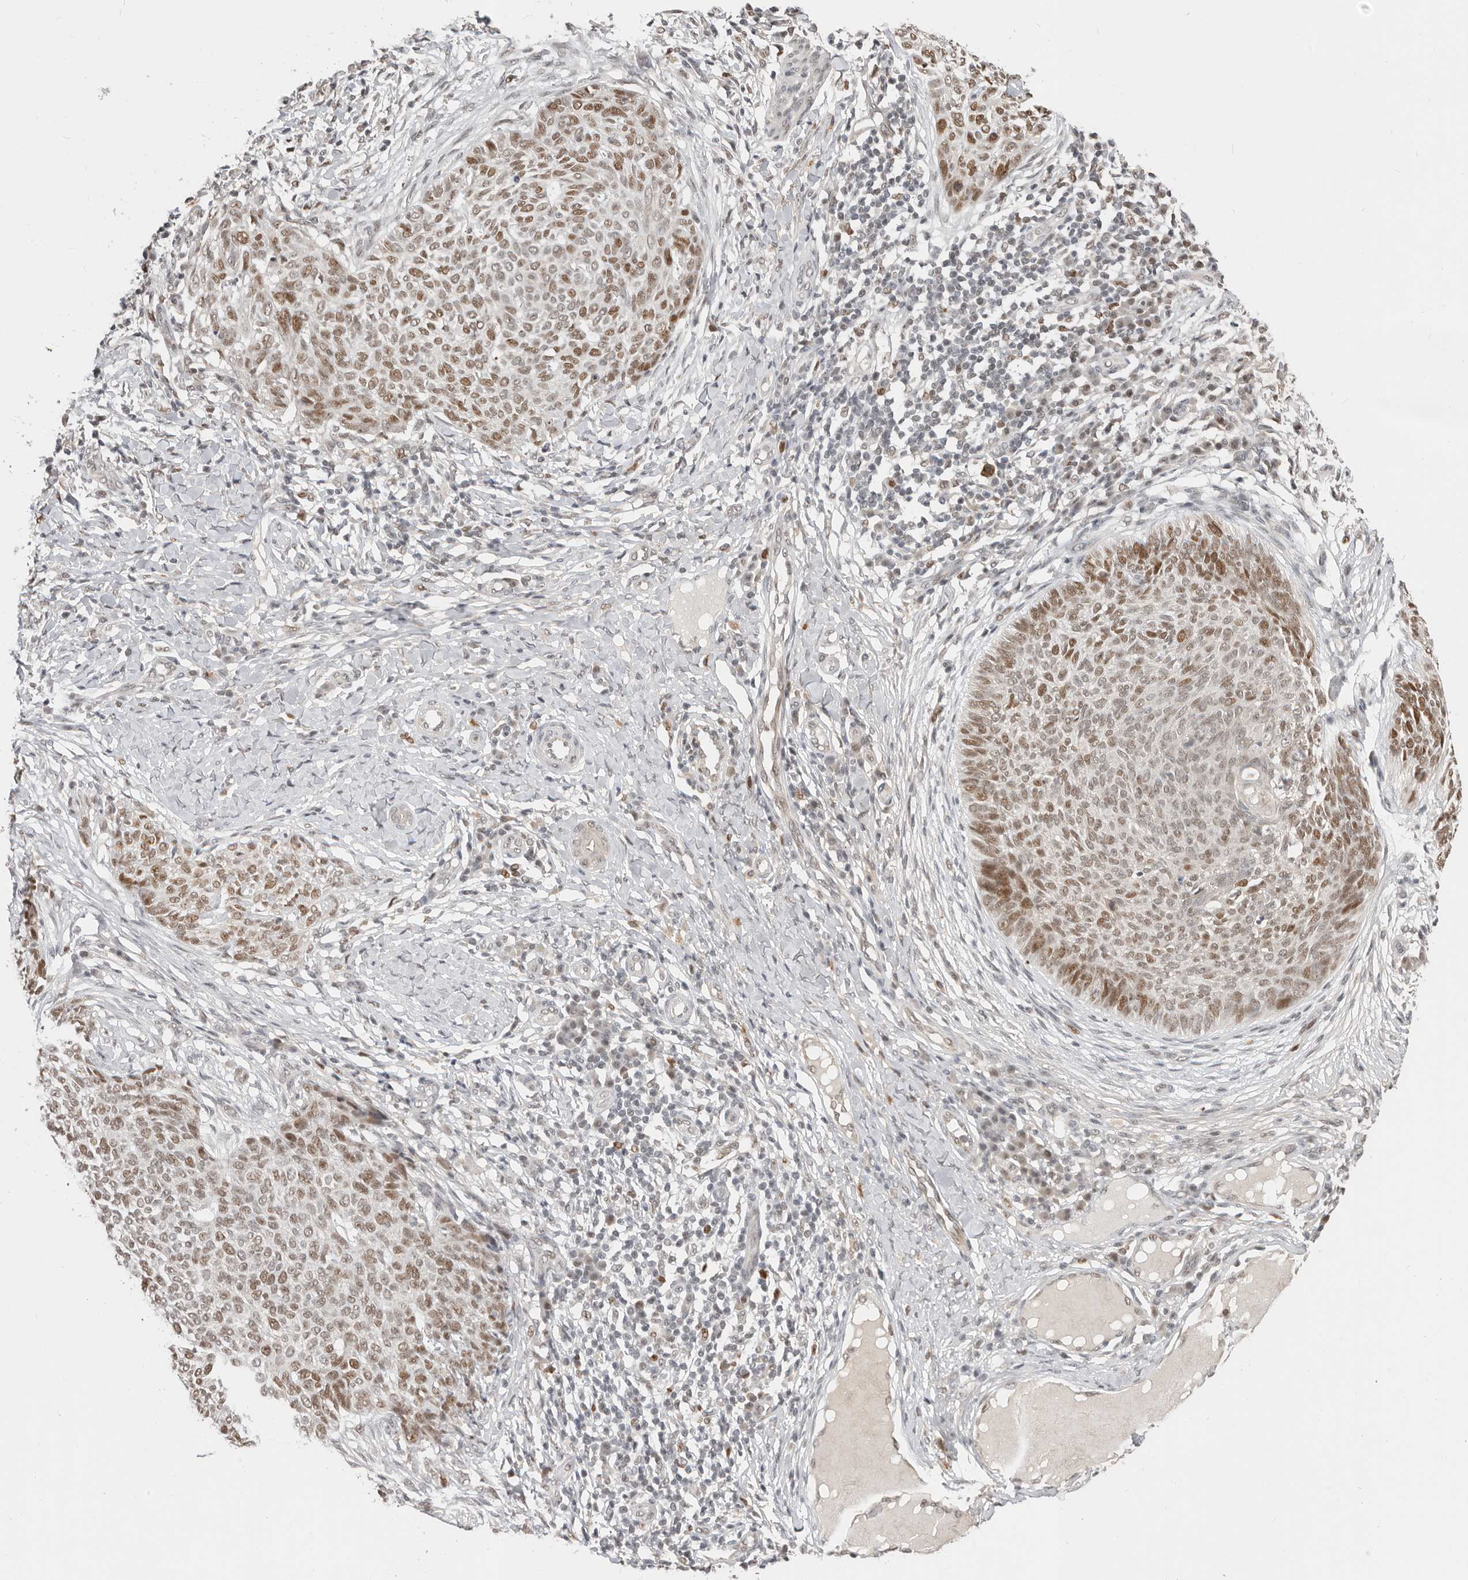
{"staining": {"intensity": "moderate", "quantity": "25%-75%", "location": "nuclear"}, "tissue": "skin cancer", "cell_type": "Tumor cells", "image_type": "cancer", "snomed": [{"axis": "morphology", "description": "Normal tissue, NOS"}, {"axis": "morphology", "description": "Basal cell carcinoma"}, {"axis": "topography", "description": "Skin"}], "caption": "Basal cell carcinoma (skin) stained with DAB (3,3'-diaminobenzidine) immunohistochemistry (IHC) exhibits medium levels of moderate nuclear staining in approximately 25%-75% of tumor cells. The protein is stained brown, and the nuclei are stained in blue (DAB IHC with brightfield microscopy, high magnification).", "gene": "RFC2", "patient": {"sex": "male", "age": 50}}